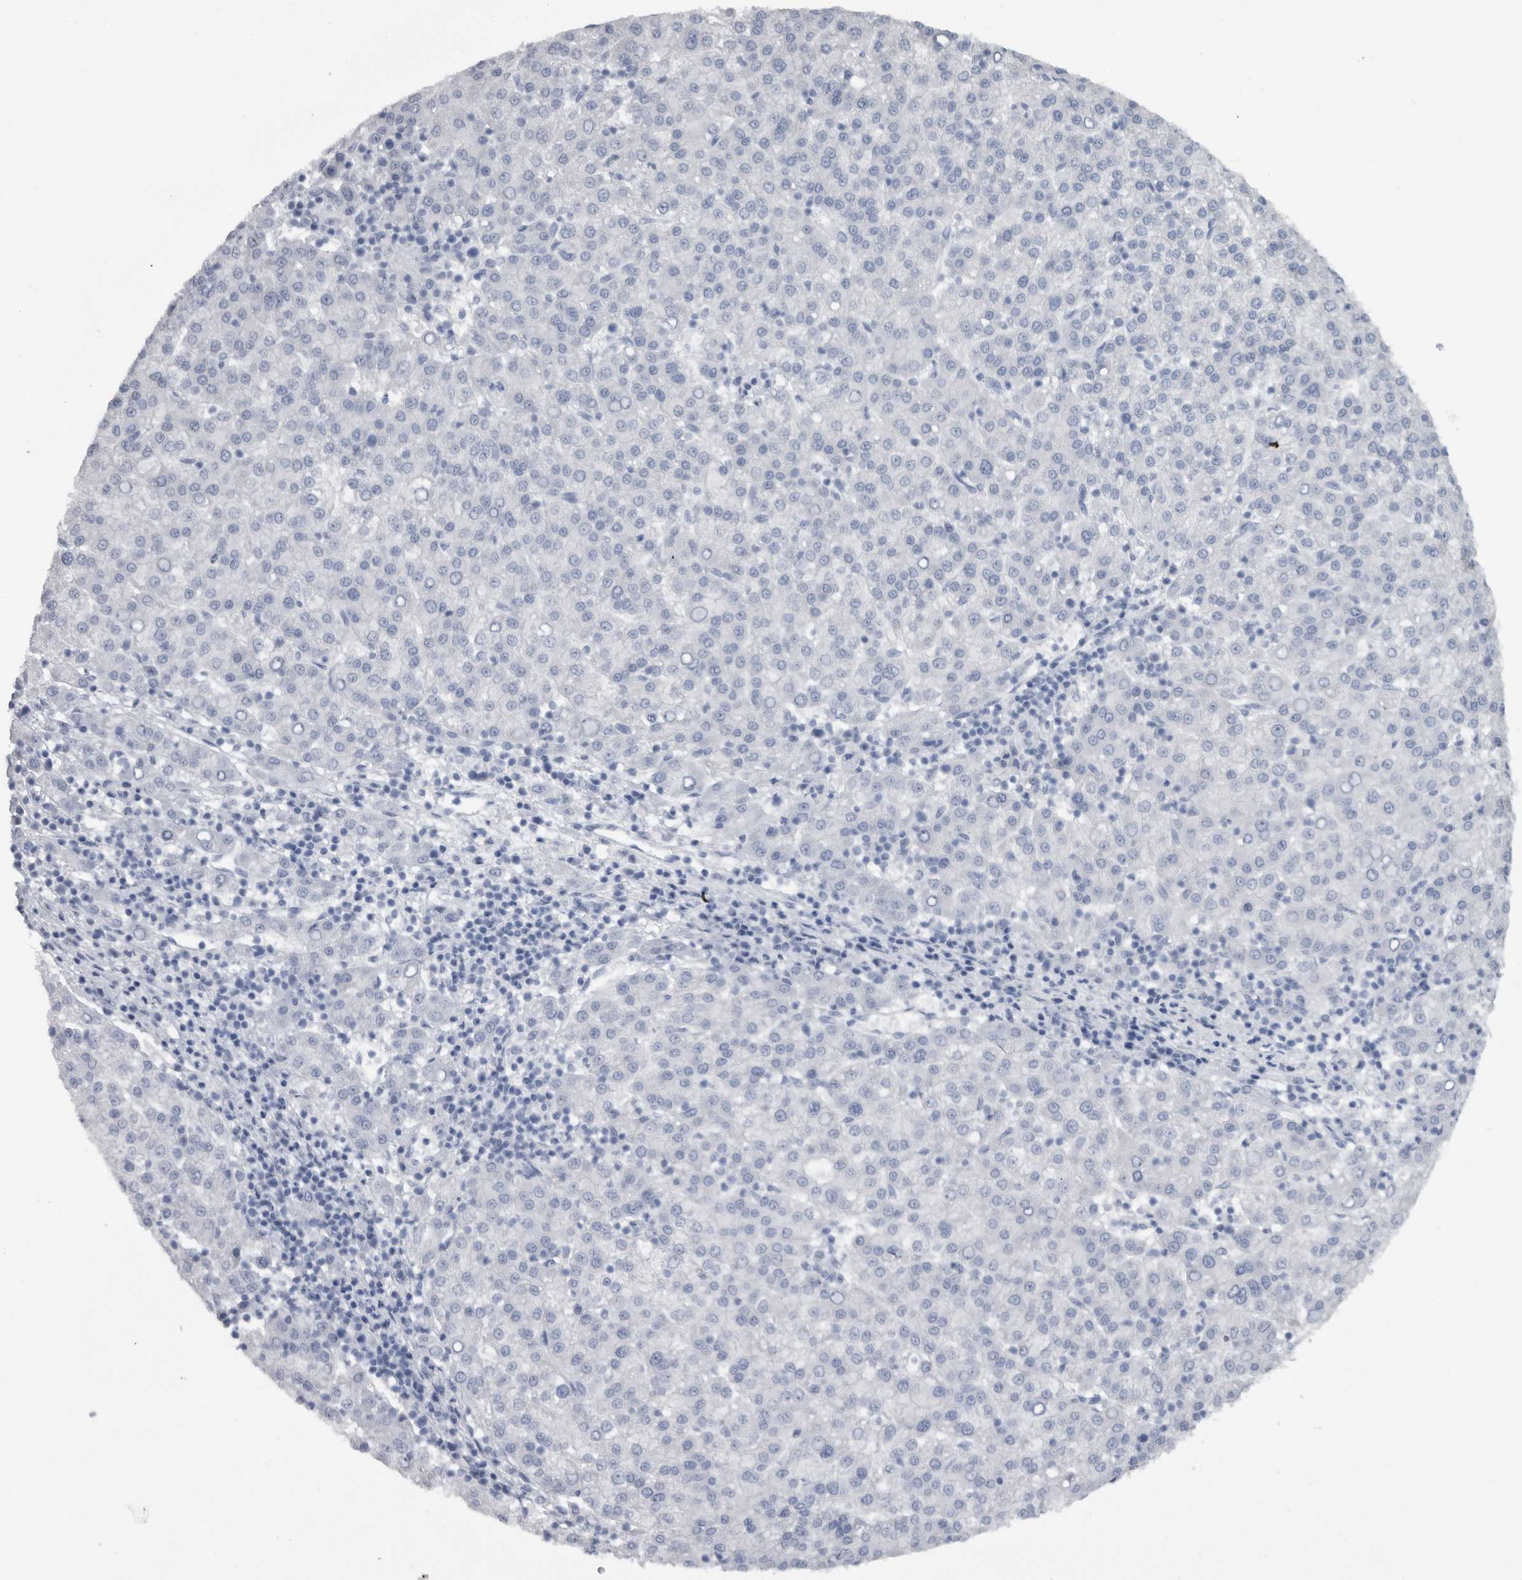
{"staining": {"intensity": "negative", "quantity": "none", "location": "none"}, "tissue": "liver cancer", "cell_type": "Tumor cells", "image_type": "cancer", "snomed": [{"axis": "morphology", "description": "Carcinoma, Hepatocellular, NOS"}, {"axis": "topography", "description": "Liver"}], "caption": "An IHC histopathology image of liver cancer (hepatocellular carcinoma) is shown. There is no staining in tumor cells of liver cancer (hepatocellular carcinoma).", "gene": "MSMB", "patient": {"sex": "female", "age": 58}}